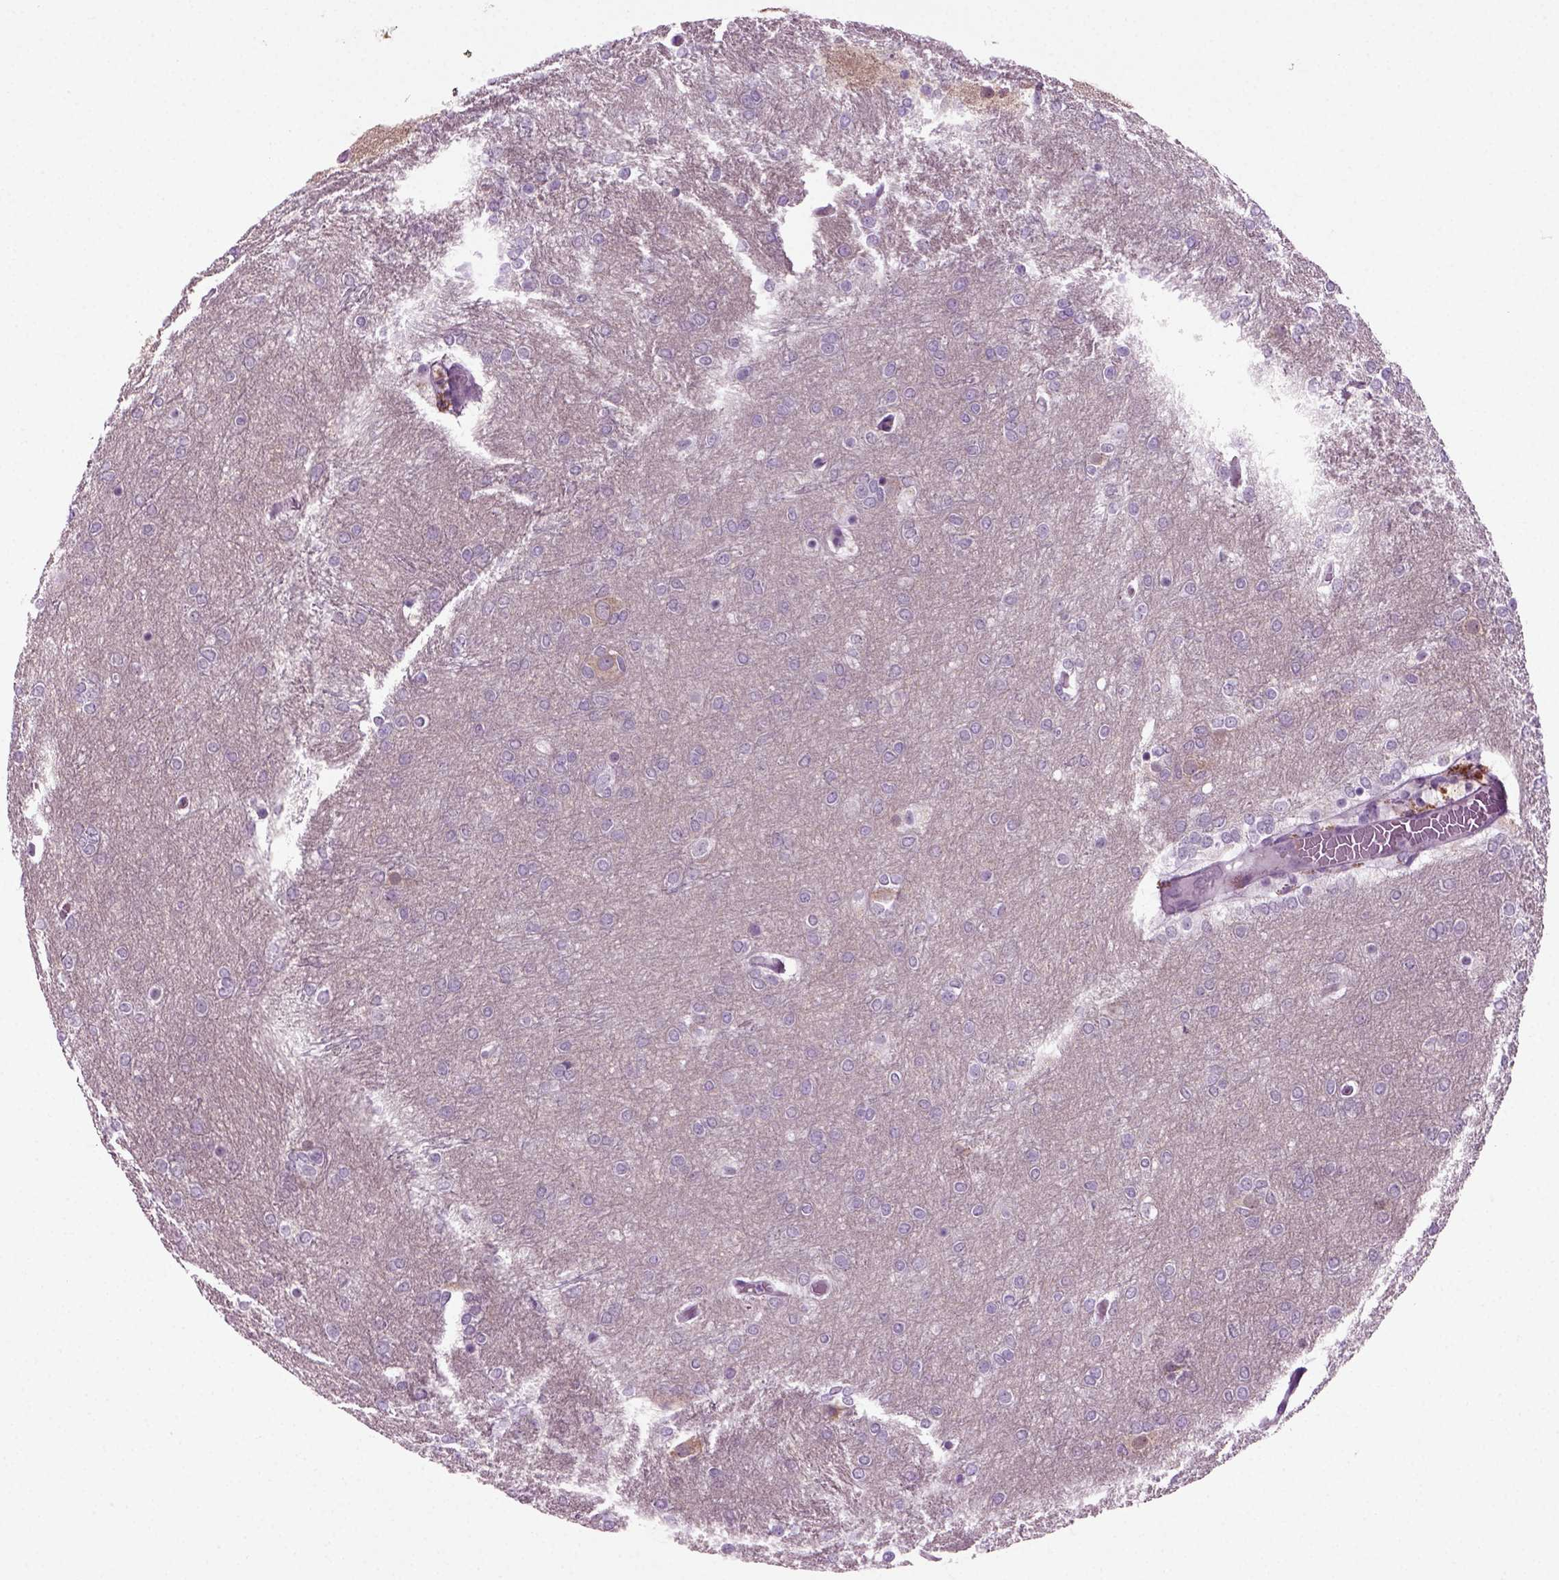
{"staining": {"intensity": "negative", "quantity": "none", "location": "none"}, "tissue": "glioma", "cell_type": "Tumor cells", "image_type": "cancer", "snomed": [{"axis": "morphology", "description": "Glioma, malignant, High grade"}, {"axis": "topography", "description": "Brain"}], "caption": "A high-resolution image shows immunohistochemistry staining of glioma, which displays no significant positivity in tumor cells.", "gene": "ZC2HC1C", "patient": {"sex": "female", "age": 61}}